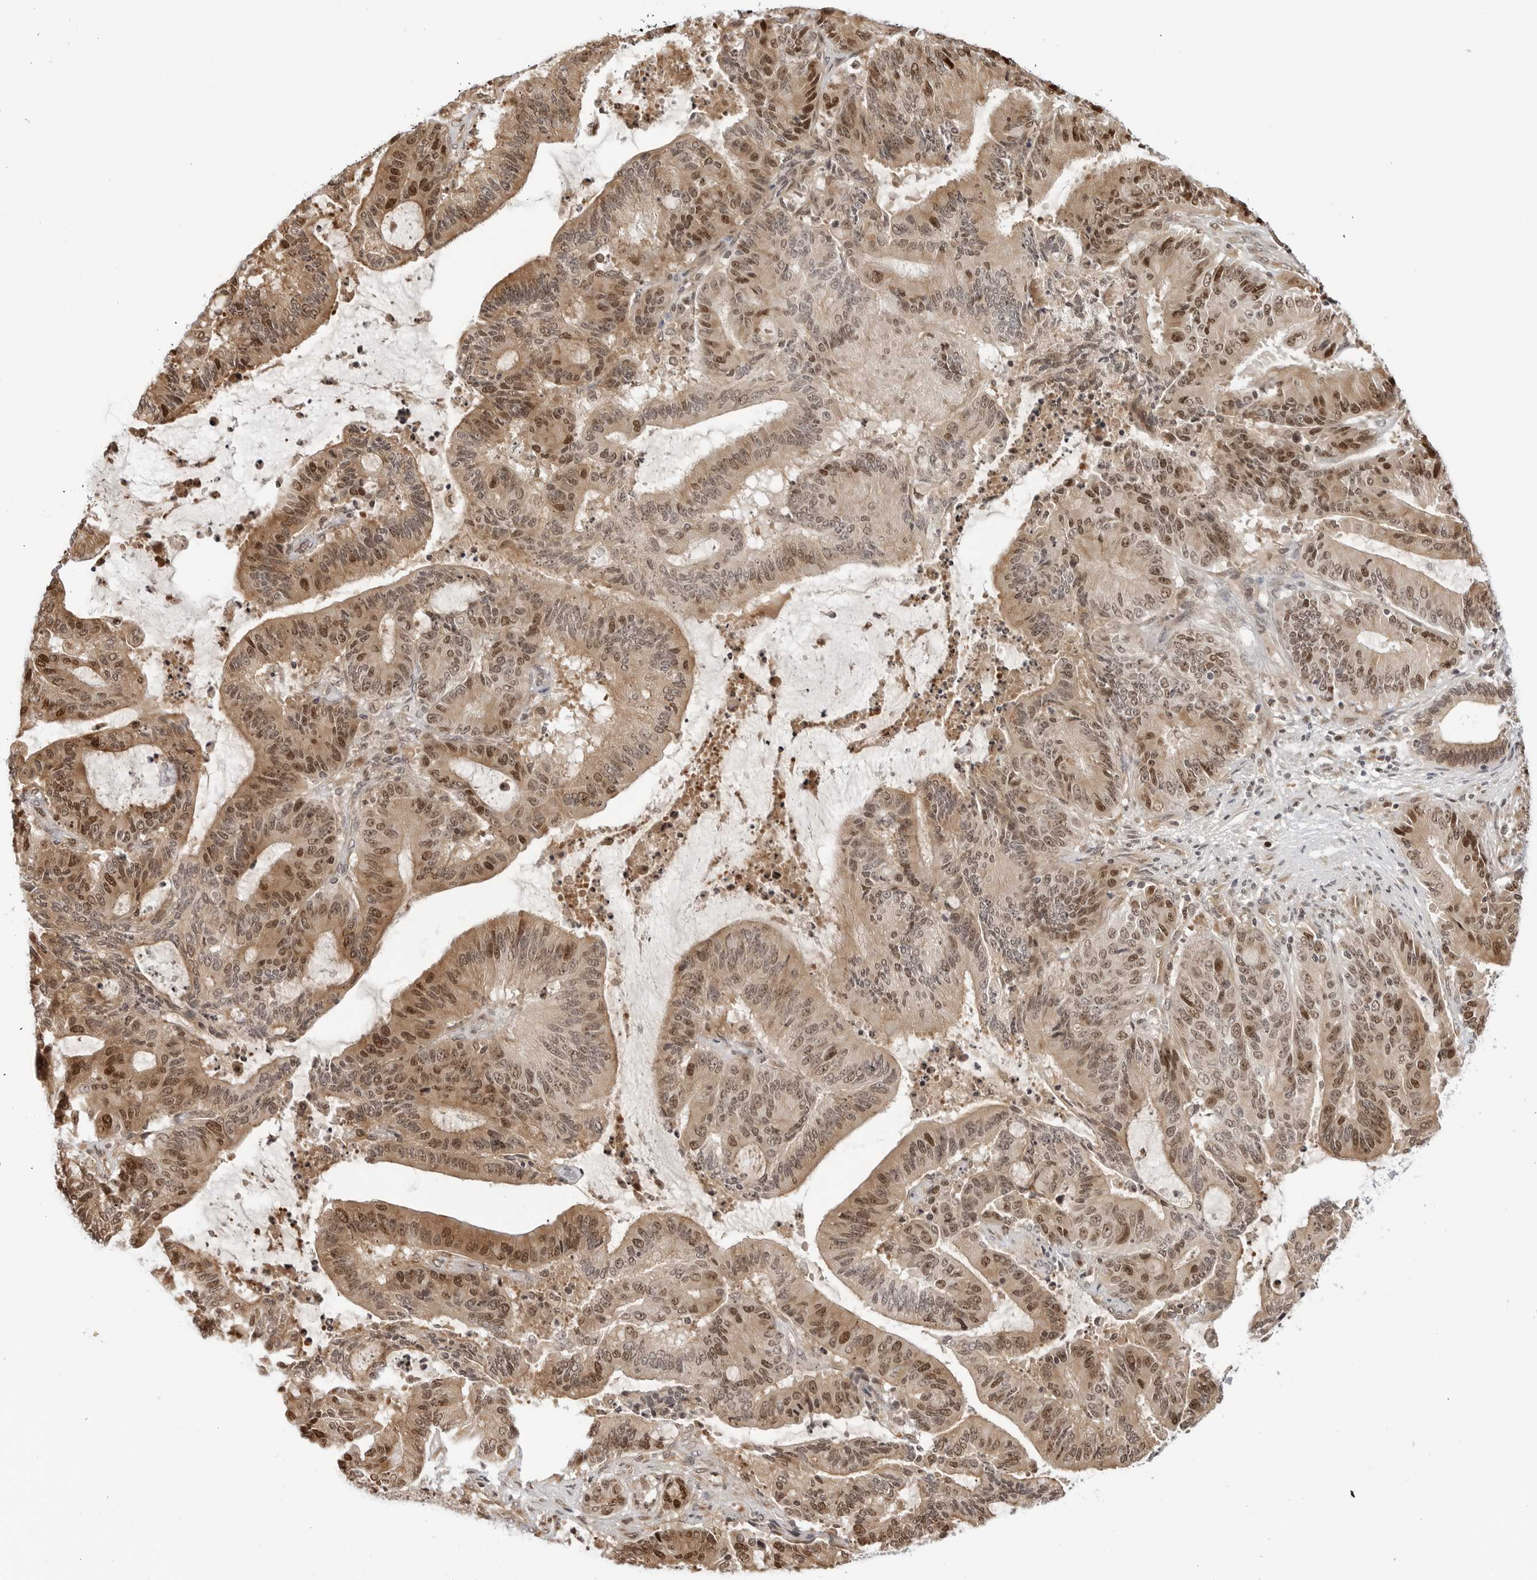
{"staining": {"intensity": "moderate", "quantity": ">75%", "location": "cytoplasmic/membranous,nuclear"}, "tissue": "liver cancer", "cell_type": "Tumor cells", "image_type": "cancer", "snomed": [{"axis": "morphology", "description": "Normal tissue, NOS"}, {"axis": "morphology", "description": "Cholangiocarcinoma"}, {"axis": "topography", "description": "Liver"}, {"axis": "topography", "description": "Peripheral nerve tissue"}], "caption": "A brown stain highlights moderate cytoplasmic/membranous and nuclear expression of a protein in human liver cancer tumor cells.", "gene": "TIPRL", "patient": {"sex": "female", "age": 73}}